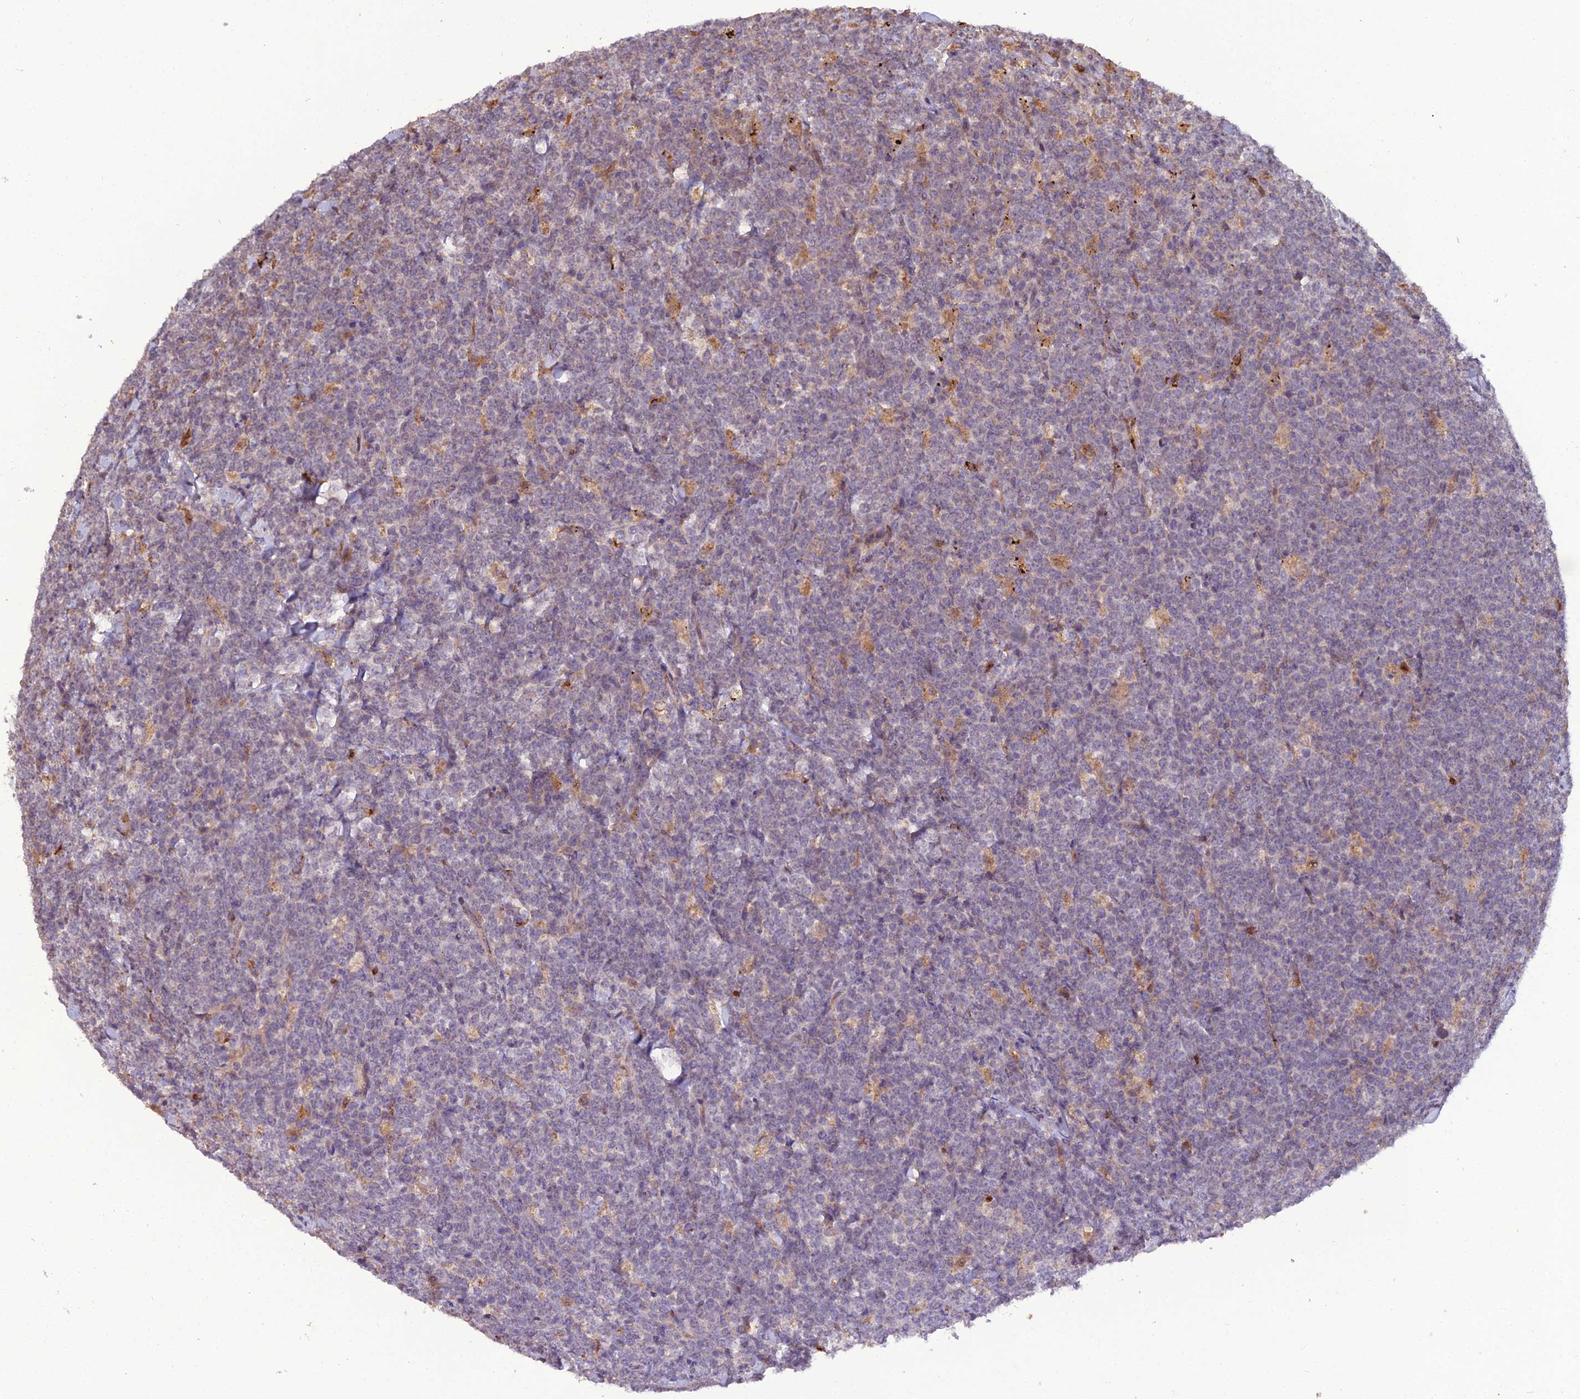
{"staining": {"intensity": "negative", "quantity": "none", "location": "none"}, "tissue": "lymphoma", "cell_type": "Tumor cells", "image_type": "cancer", "snomed": [{"axis": "morphology", "description": "Malignant lymphoma, non-Hodgkin's type, High grade"}, {"axis": "topography", "description": "Small intestine"}], "caption": "A high-resolution micrograph shows immunohistochemistry (IHC) staining of malignant lymphoma, non-Hodgkin's type (high-grade), which displays no significant positivity in tumor cells.", "gene": "EID2", "patient": {"sex": "male", "age": 8}}